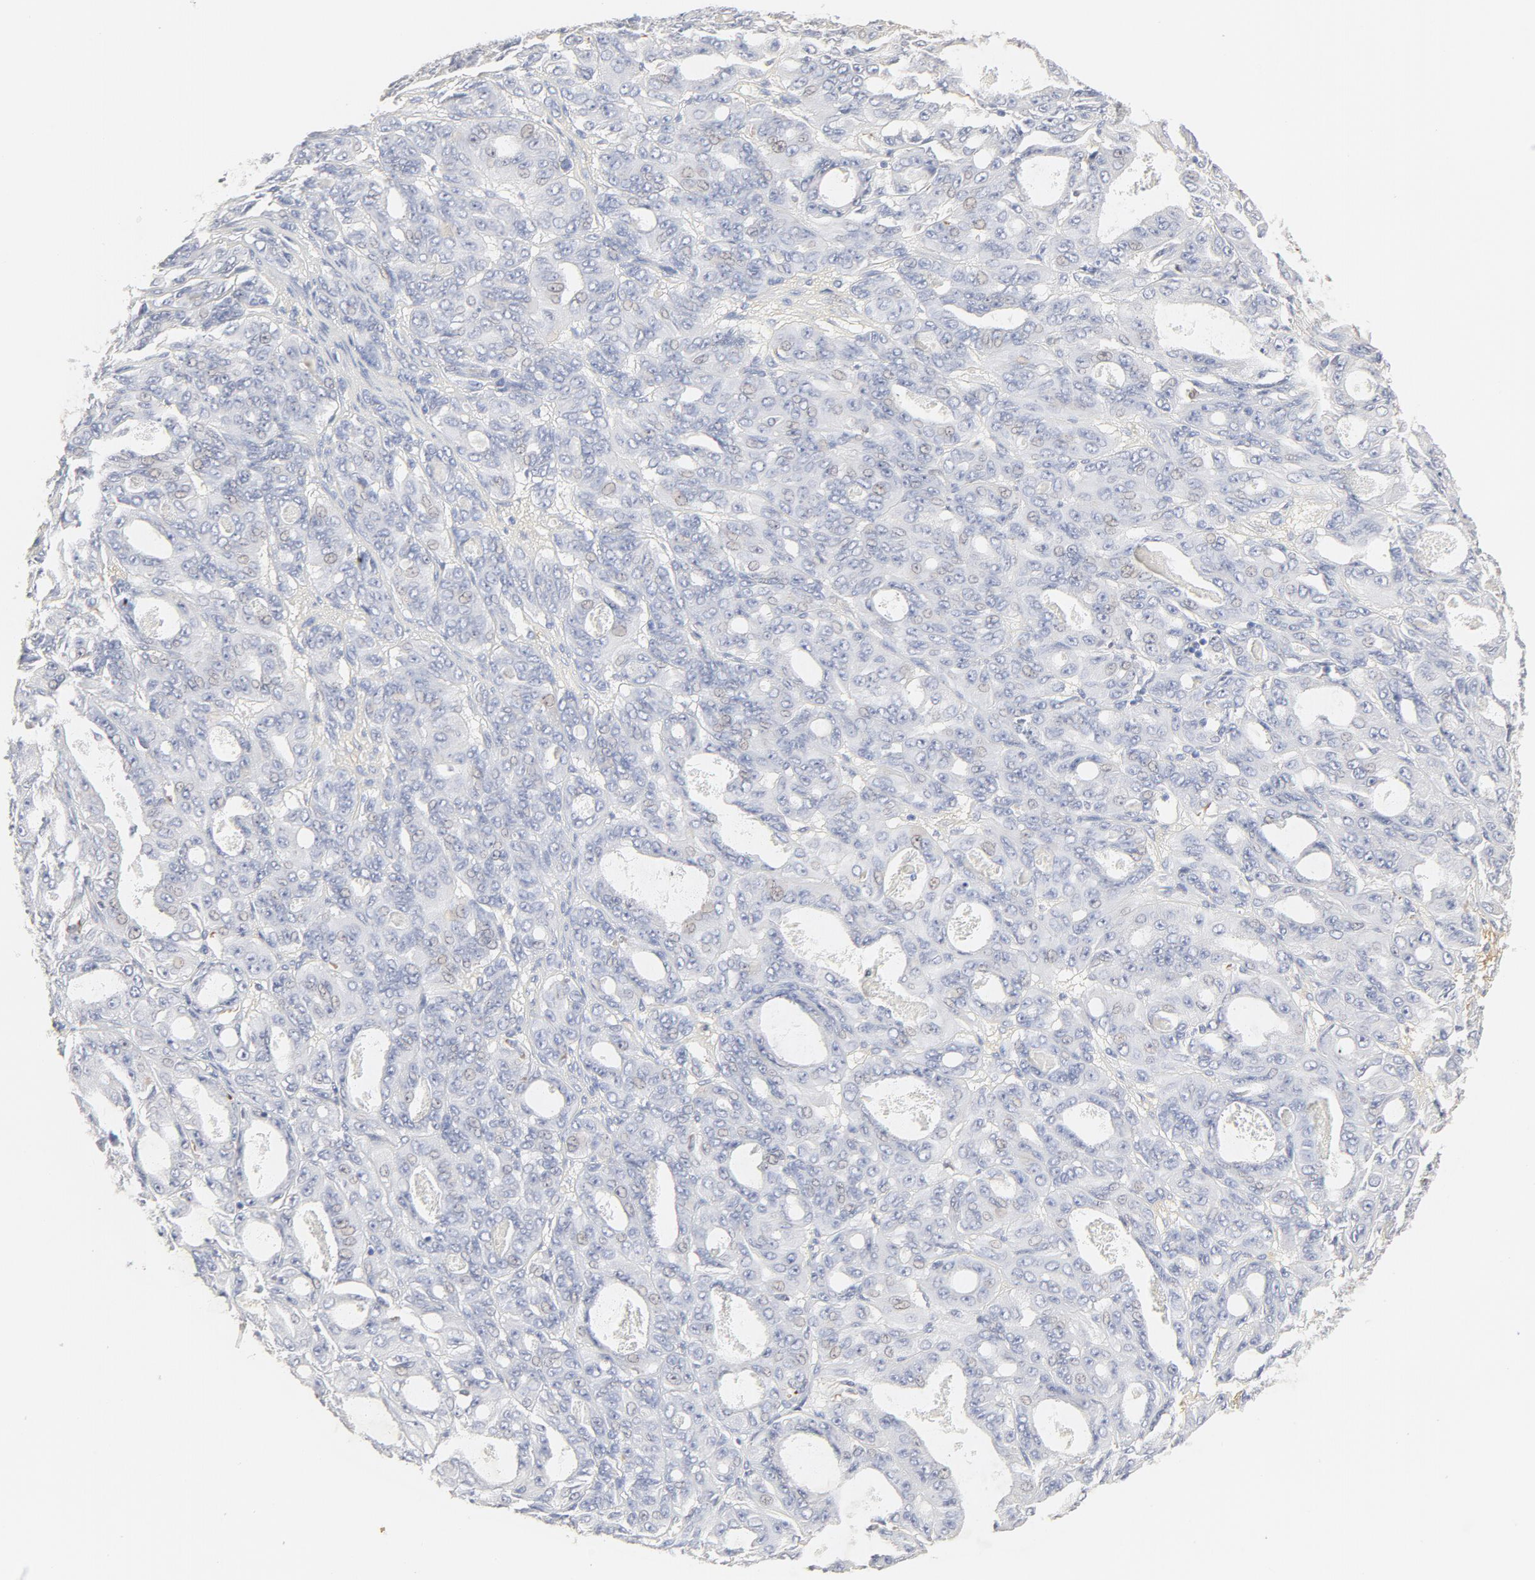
{"staining": {"intensity": "negative", "quantity": "none", "location": "none"}, "tissue": "ovarian cancer", "cell_type": "Tumor cells", "image_type": "cancer", "snomed": [{"axis": "morphology", "description": "Carcinoma, endometroid"}, {"axis": "topography", "description": "Ovary"}], "caption": "This is an IHC image of human ovarian endometroid carcinoma. There is no expression in tumor cells.", "gene": "FCGBP", "patient": {"sex": "female", "age": 61}}